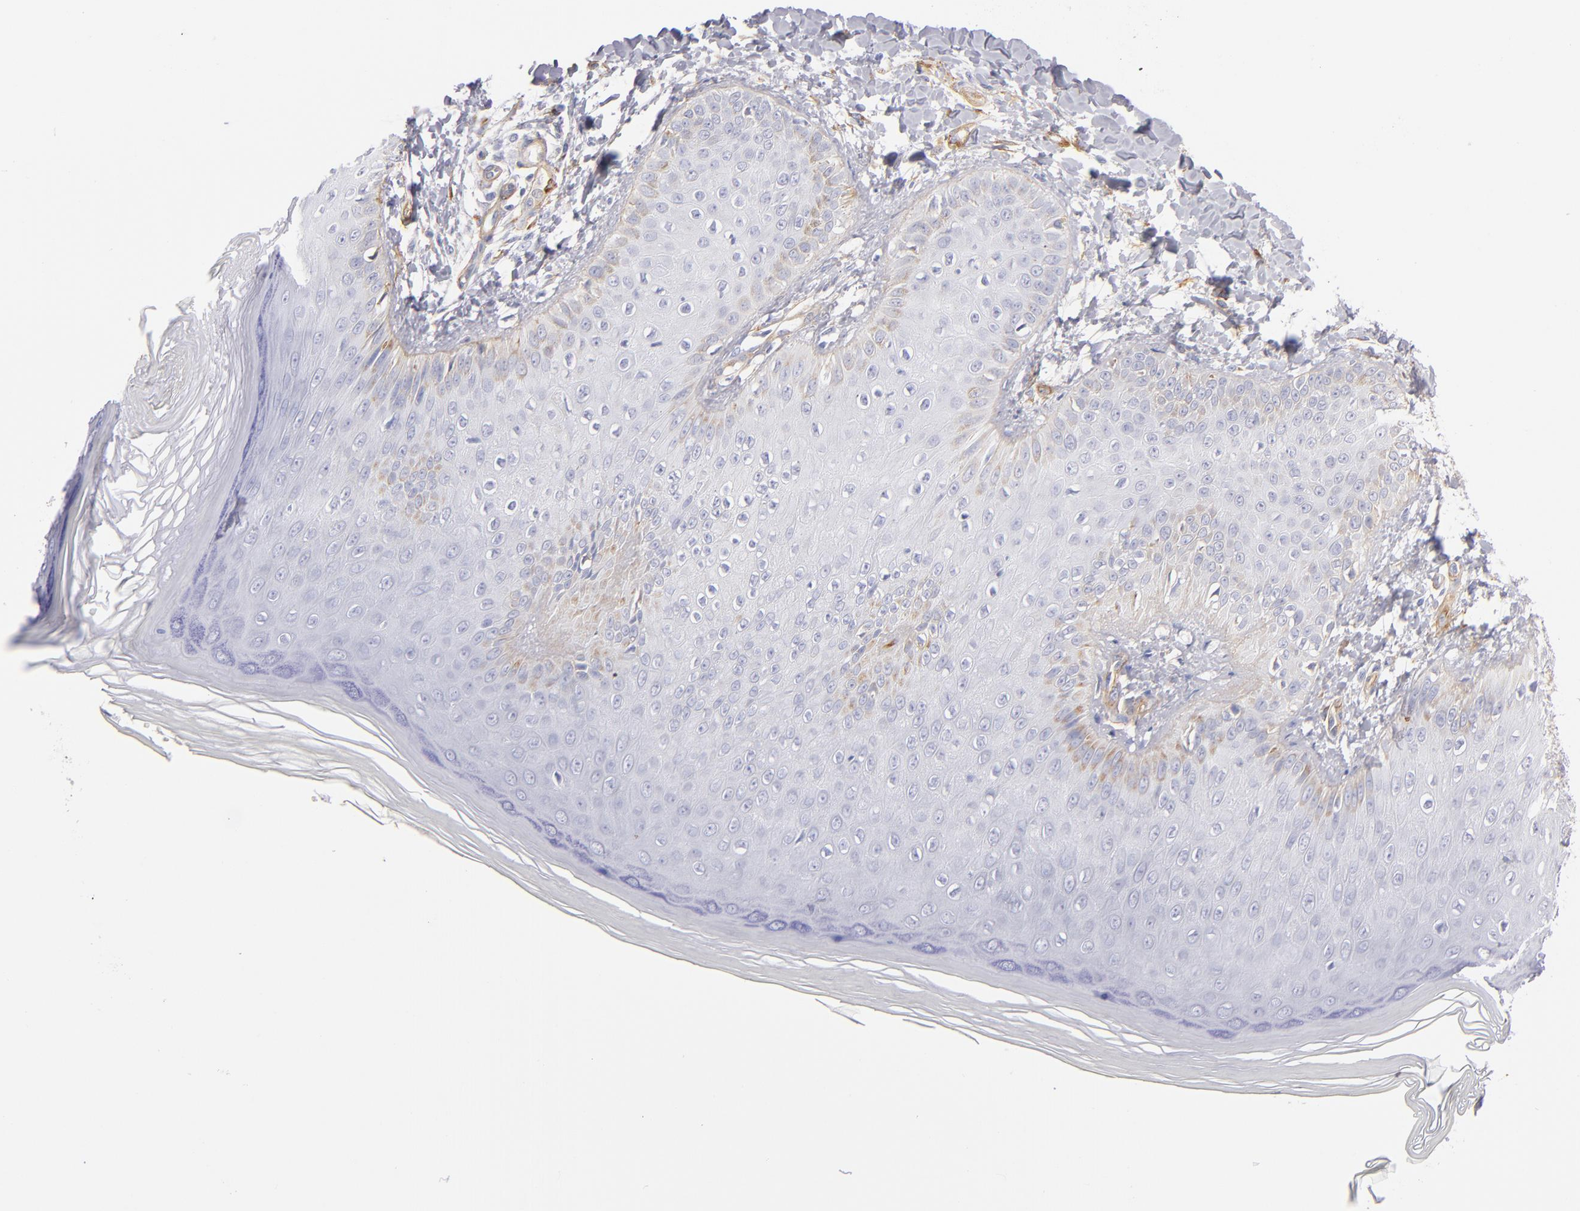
{"staining": {"intensity": "moderate", "quantity": "<25%", "location": "cytoplasmic/membranous"}, "tissue": "skin", "cell_type": "Epidermal cells", "image_type": "normal", "snomed": [{"axis": "morphology", "description": "Normal tissue, NOS"}, {"axis": "morphology", "description": "Inflammation, NOS"}, {"axis": "topography", "description": "Soft tissue"}, {"axis": "topography", "description": "Anal"}], "caption": "Immunohistochemical staining of normal skin reveals moderate cytoplasmic/membranous protein expression in approximately <25% of epidermal cells. (DAB (3,3'-diaminobenzidine) = brown stain, brightfield microscopy at high magnification).", "gene": "LAMC1", "patient": {"sex": "female", "age": 15}}